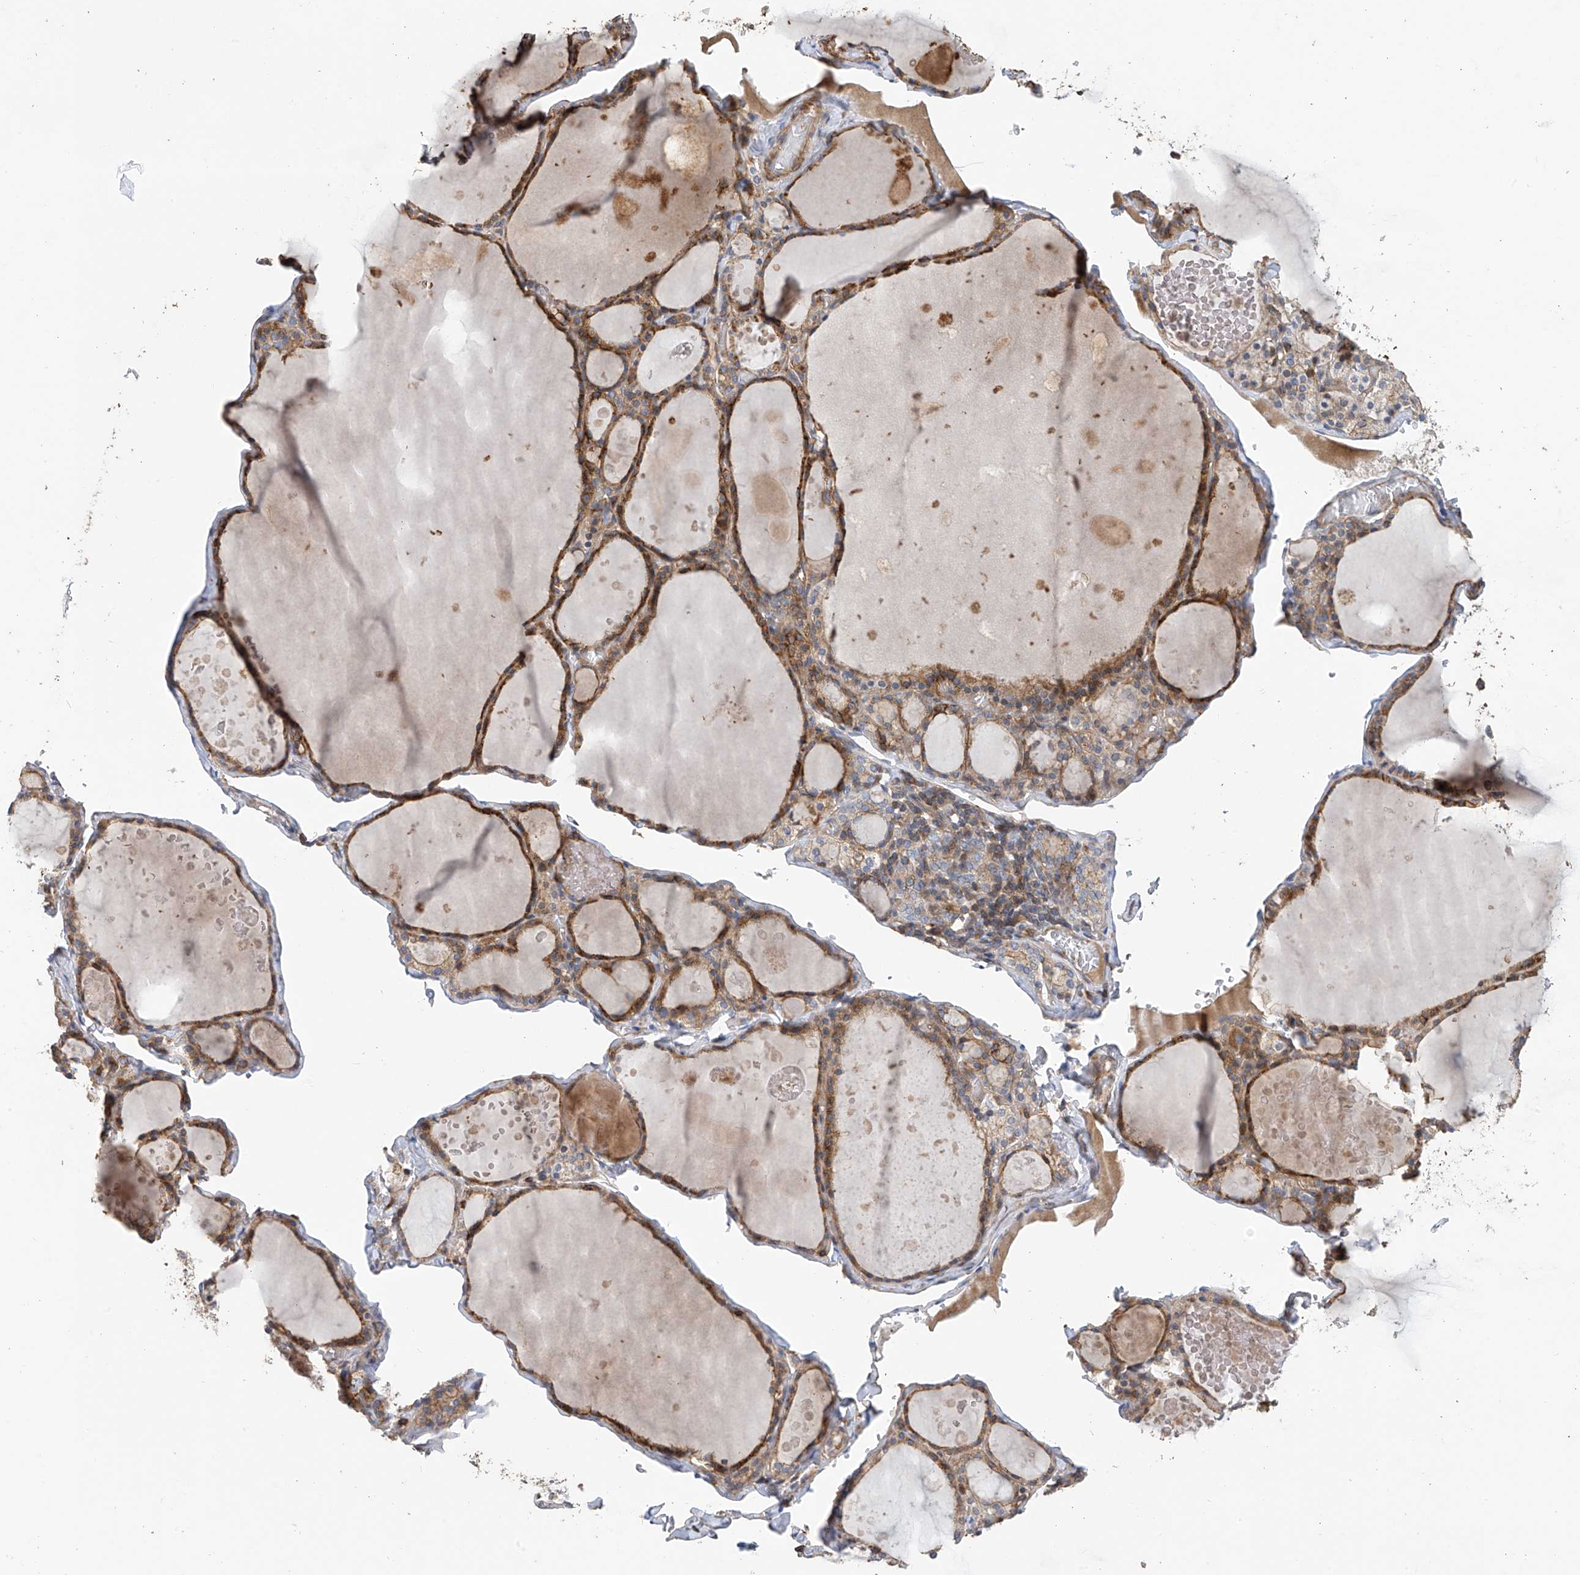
{"staining": {"intensity": "moderate", "quantity": ">75%", "location": "cytoplasmic/membranous"}, "tissue": "thyroid gland", "cell_type": "Glandular cells", "image_type": "normal", "snomed": [{"axis": "morphology", "description": "Normal tissue, NOS"}, {"axis": "topography", "description": "Thyroid gland"}], "caption": "DAB (3,3'-diaminobenzidine) immunohistochemical staining of normal human thyroid gland displays moderate cytoplasmic/membranous protein expression in about >75% of glandular cells. (IHC, brightfield microscopy, high magnification).", "gene": "SLC43A3", "patient": {"sex": "male", "age": 56}}